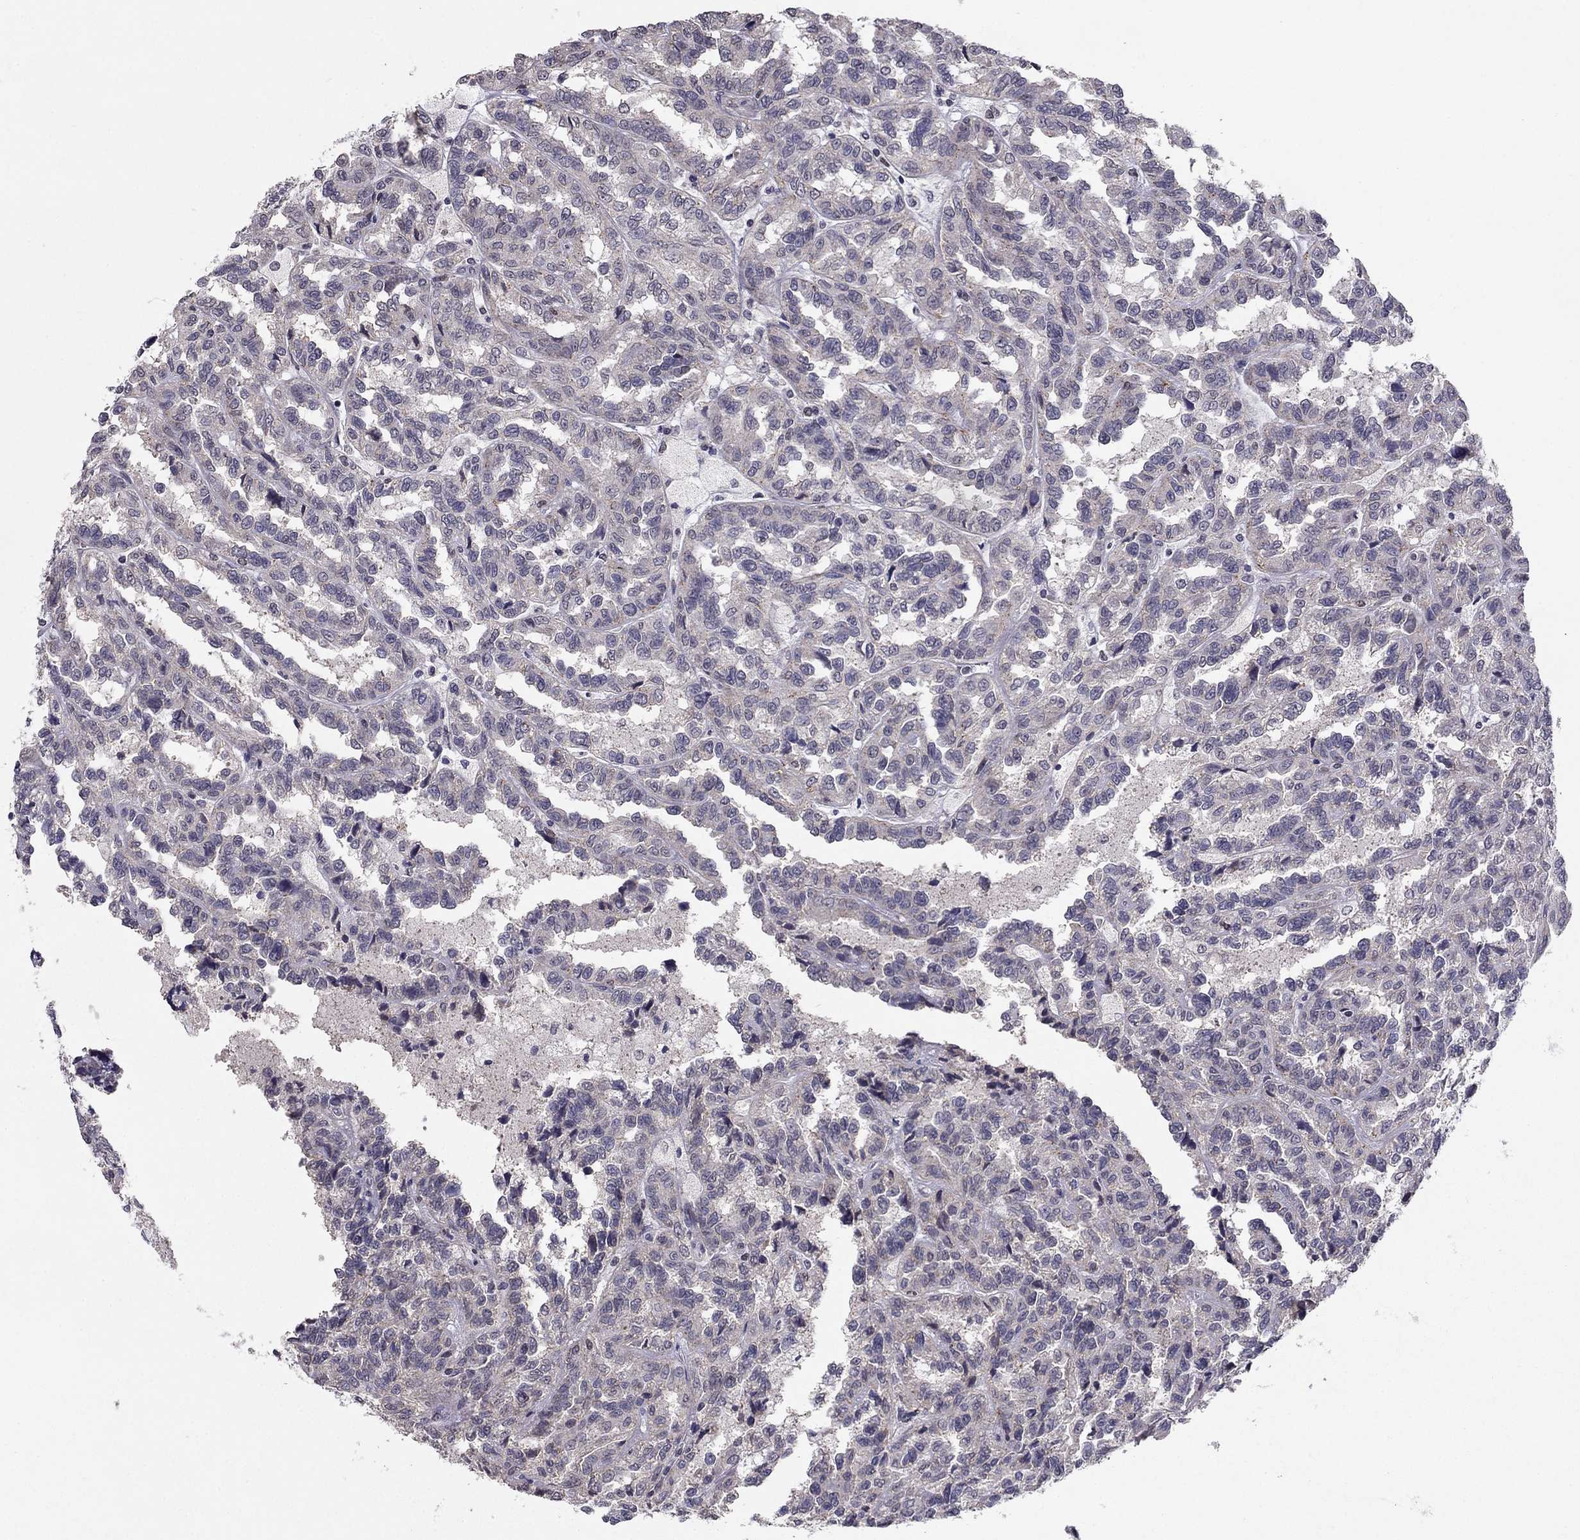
{"staining": {"intensity": "negative", "quantity": "none", "location": "none"}, "tissue": "renal cancer", "cell_type": "Tumor cells", "image_type": "cancer", "snomed": [{"axis": "morphology", "description": "Adenocarcinoma, NOS"}, {"axis": "topography", "description": "Kidney"}], "caption": "An immunohistochemistry (IHC) image of renal adenocarcinoma is shown. There is no staining in tumor cells of renal adenocarcinoma.", "gene": "HCN1", "patient": {"sex": "male", "age": 79}}